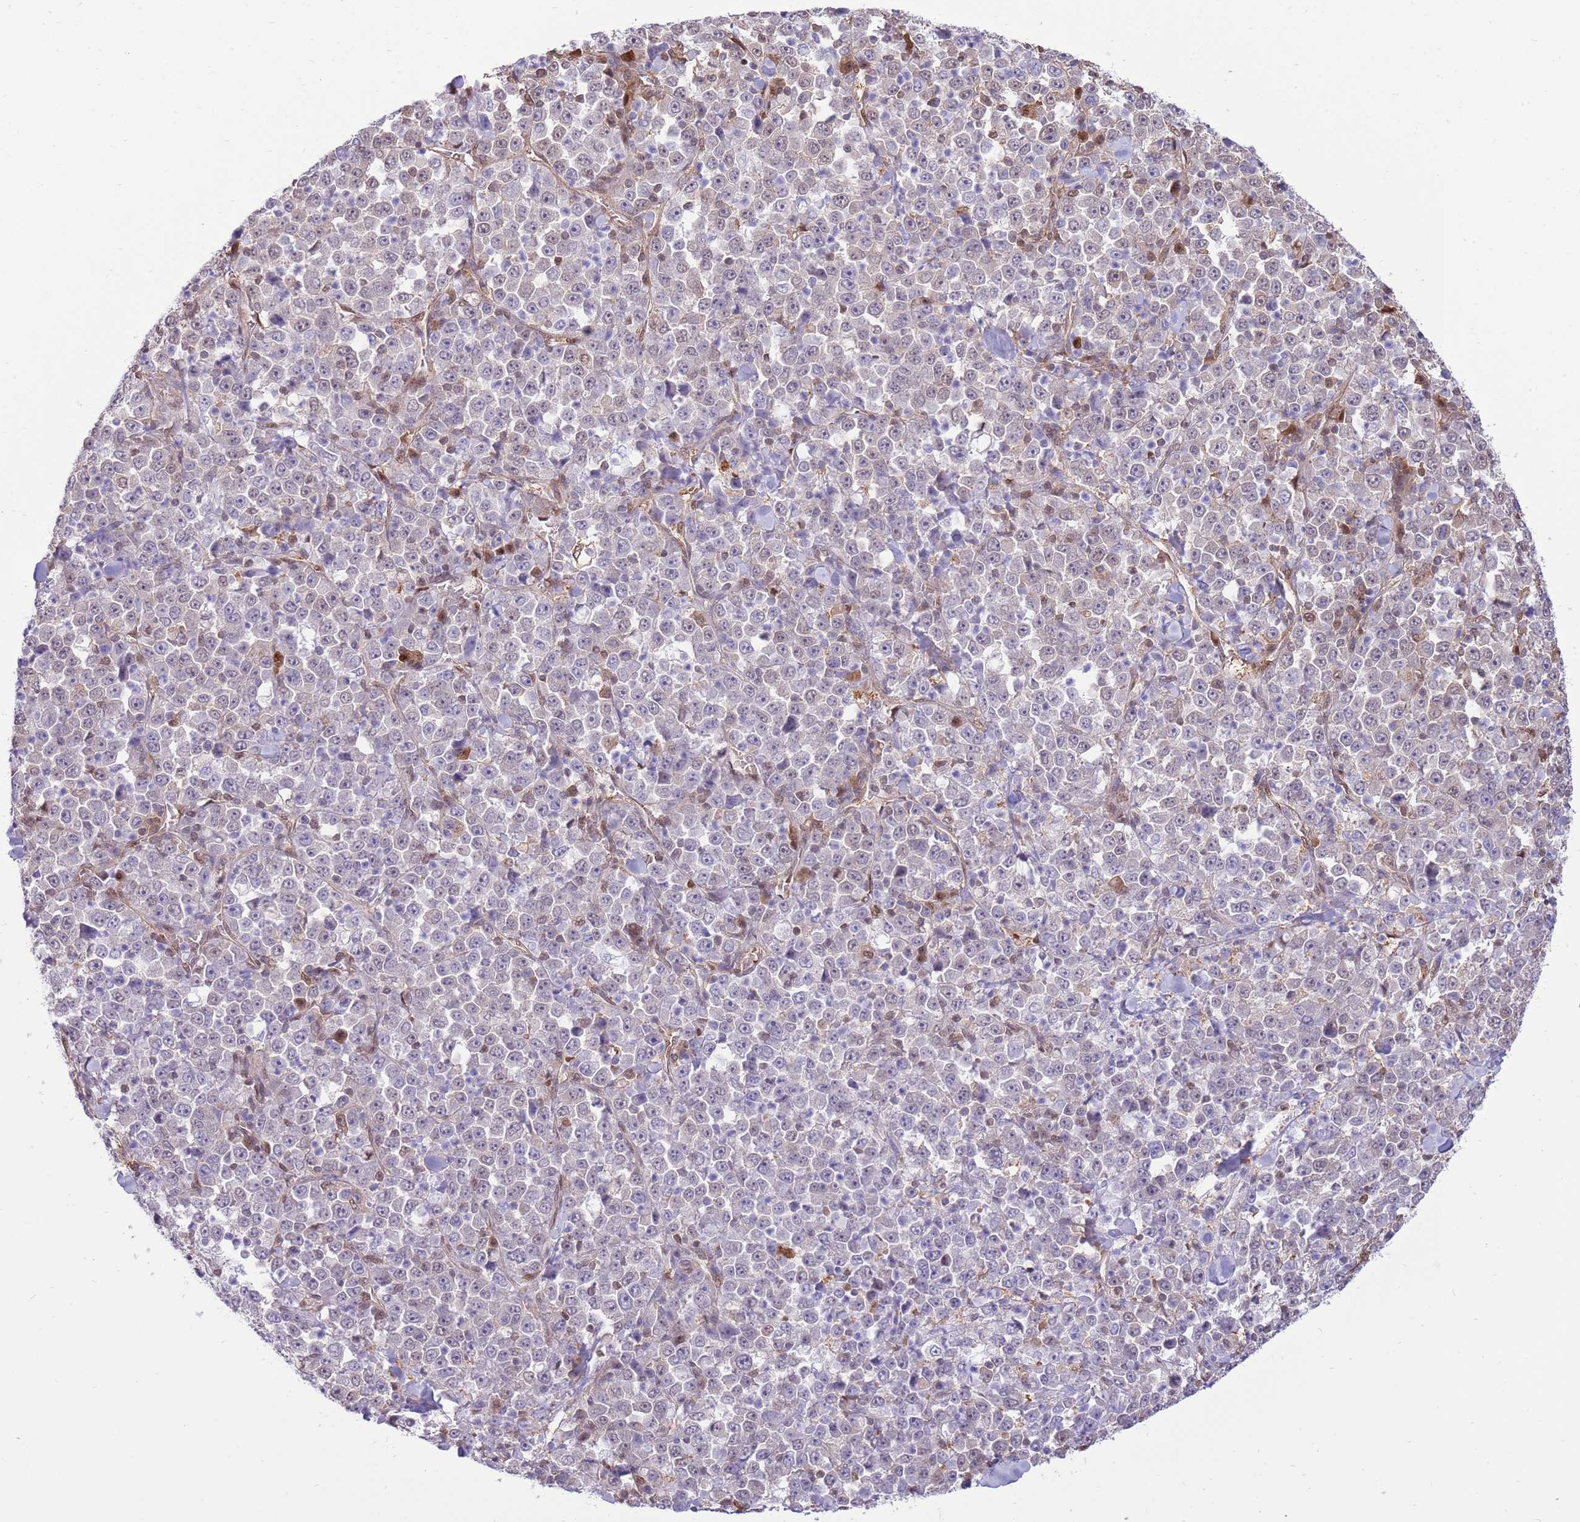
{"staining": {"intensity": "negative", "quantity": "none", "location": "none"}, "tissue": "stomach cancer", "cell_type": "Tumor cells", "image_type": "cancer", "snomed": [{"axis": "morphology", "description": "Normal tissue, NOS"}, {"axis": "morphology", "description": "Adenocarcinoma, NOS"}, {"axis": "topography", "description": "Stomach, upper"}, {"axis": "topography", "description": "Stomach"}], "caption": "Immunohistochemistry histopathology image of human stomach cancer (adenocarcinoma) stained for a protein (brown), which exhibits no positivity in tumor cells.", "gene": "NSFL1C", "patient": {"sex": "male", "age": 59}}